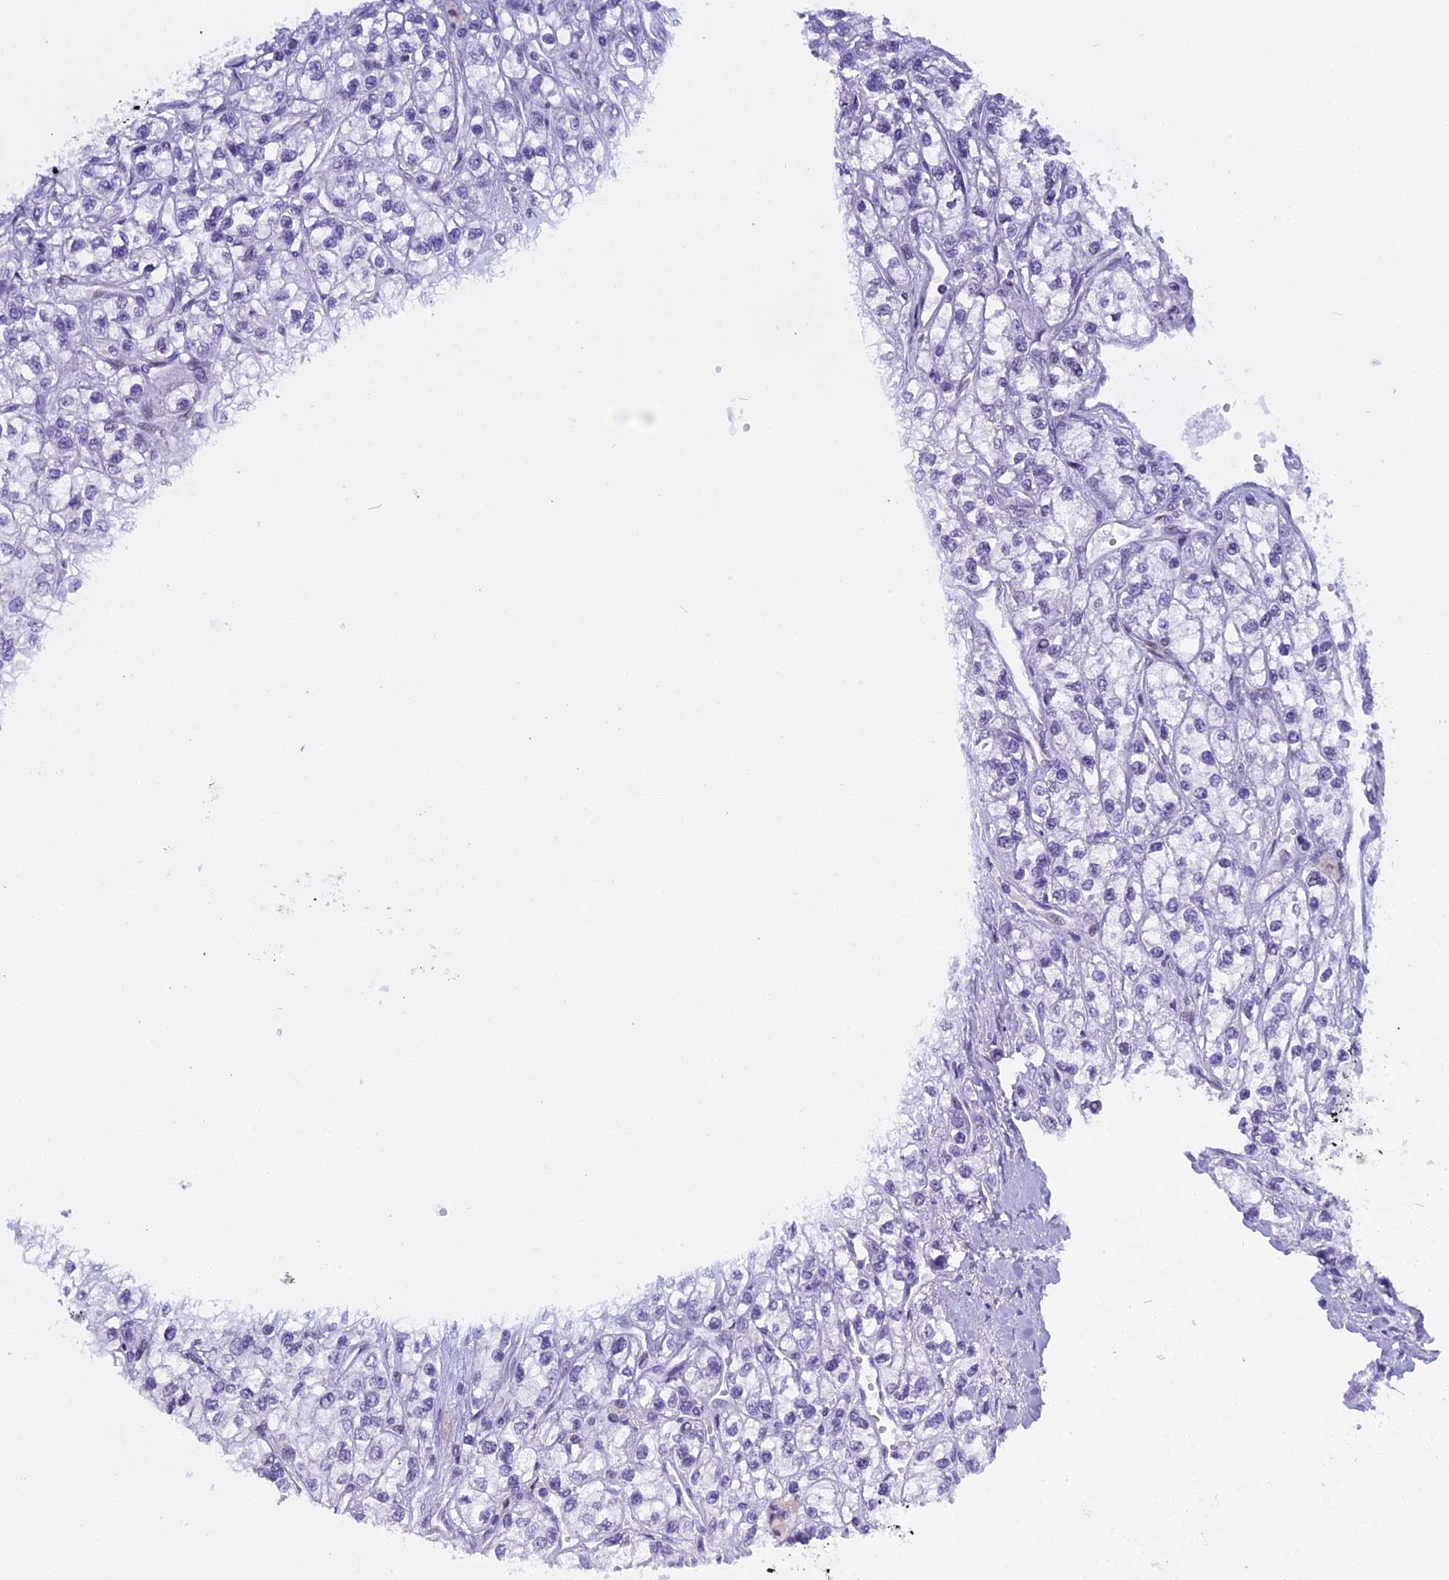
{"staining": {"intensity": "negative", "quantity": "none", "location": "none"}, "tissue": "renal cancer", "cell_type": "Tumor cells", "image_type": "cancer", "snomed": [{"axis": "morphology", "description": "Adenocarcinoma, NOS"}, {"axis": "topography", "description": "Kidney"}], "caption": "This is a histopathology image of IHC staining of renal adenocarcinoma, which shows no positivity in tumor cells.", "gene": "KCTD21", "patient": {"sex": "male", "age": 80}}